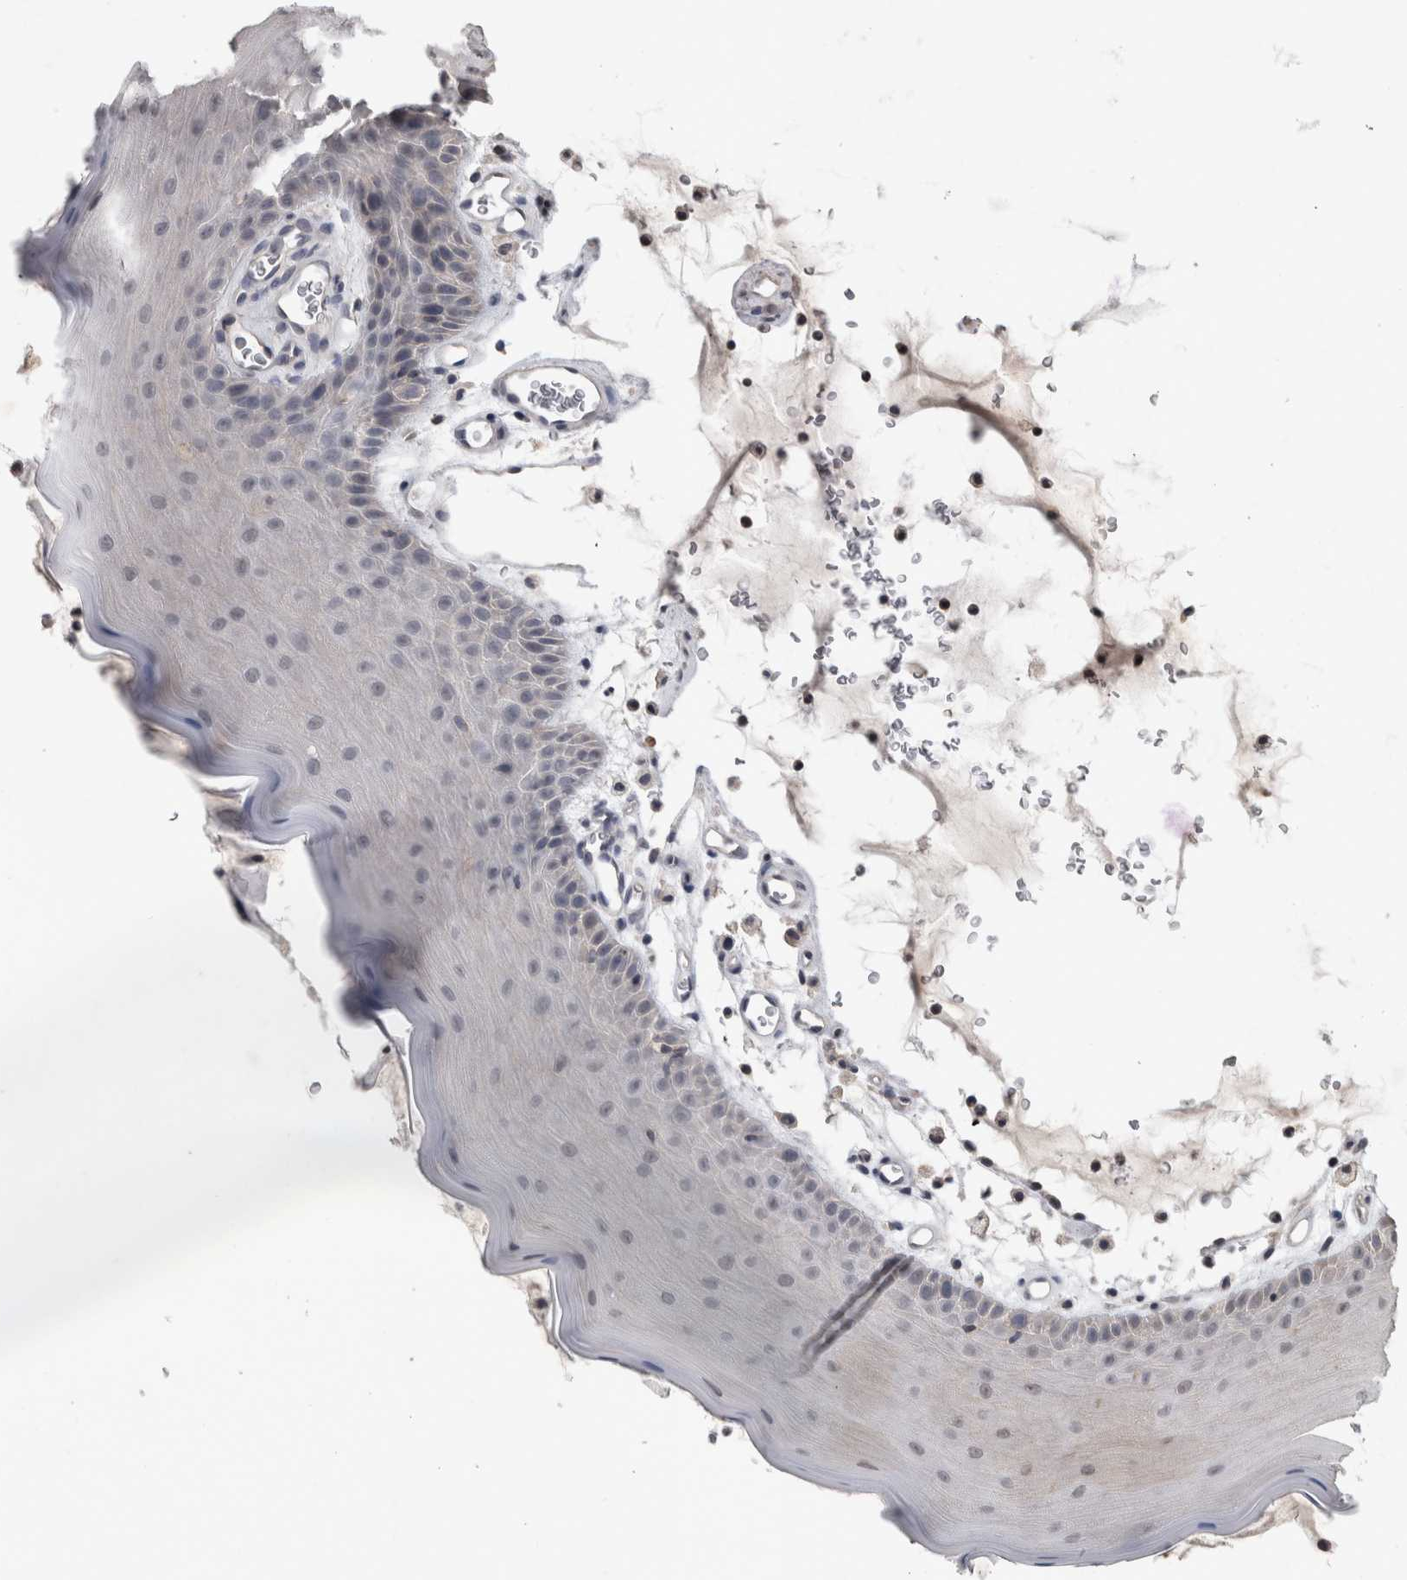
{"staining": {"intensity": "negative", "quantity": "none", "location": "none"}, "tissue": "oral mucosa", "cell_type": "Squamous epithelial cells", "image_type": "normal", "snomed": [{"axis": "morphology", "description": "Normal tissue, NOS"}, {"axis": "topography", "description": "Oral tissue"}], "caption": "A high-resolution photomicrograph shows IHC staining of benign oral mucosa, which reveals no significant positivity in squamous epithelial cells. (DAB immunohistochemistry (IHC), high magnification).", "gene": "SPATA48", "patient": {"sex": "male", "age": 13}}